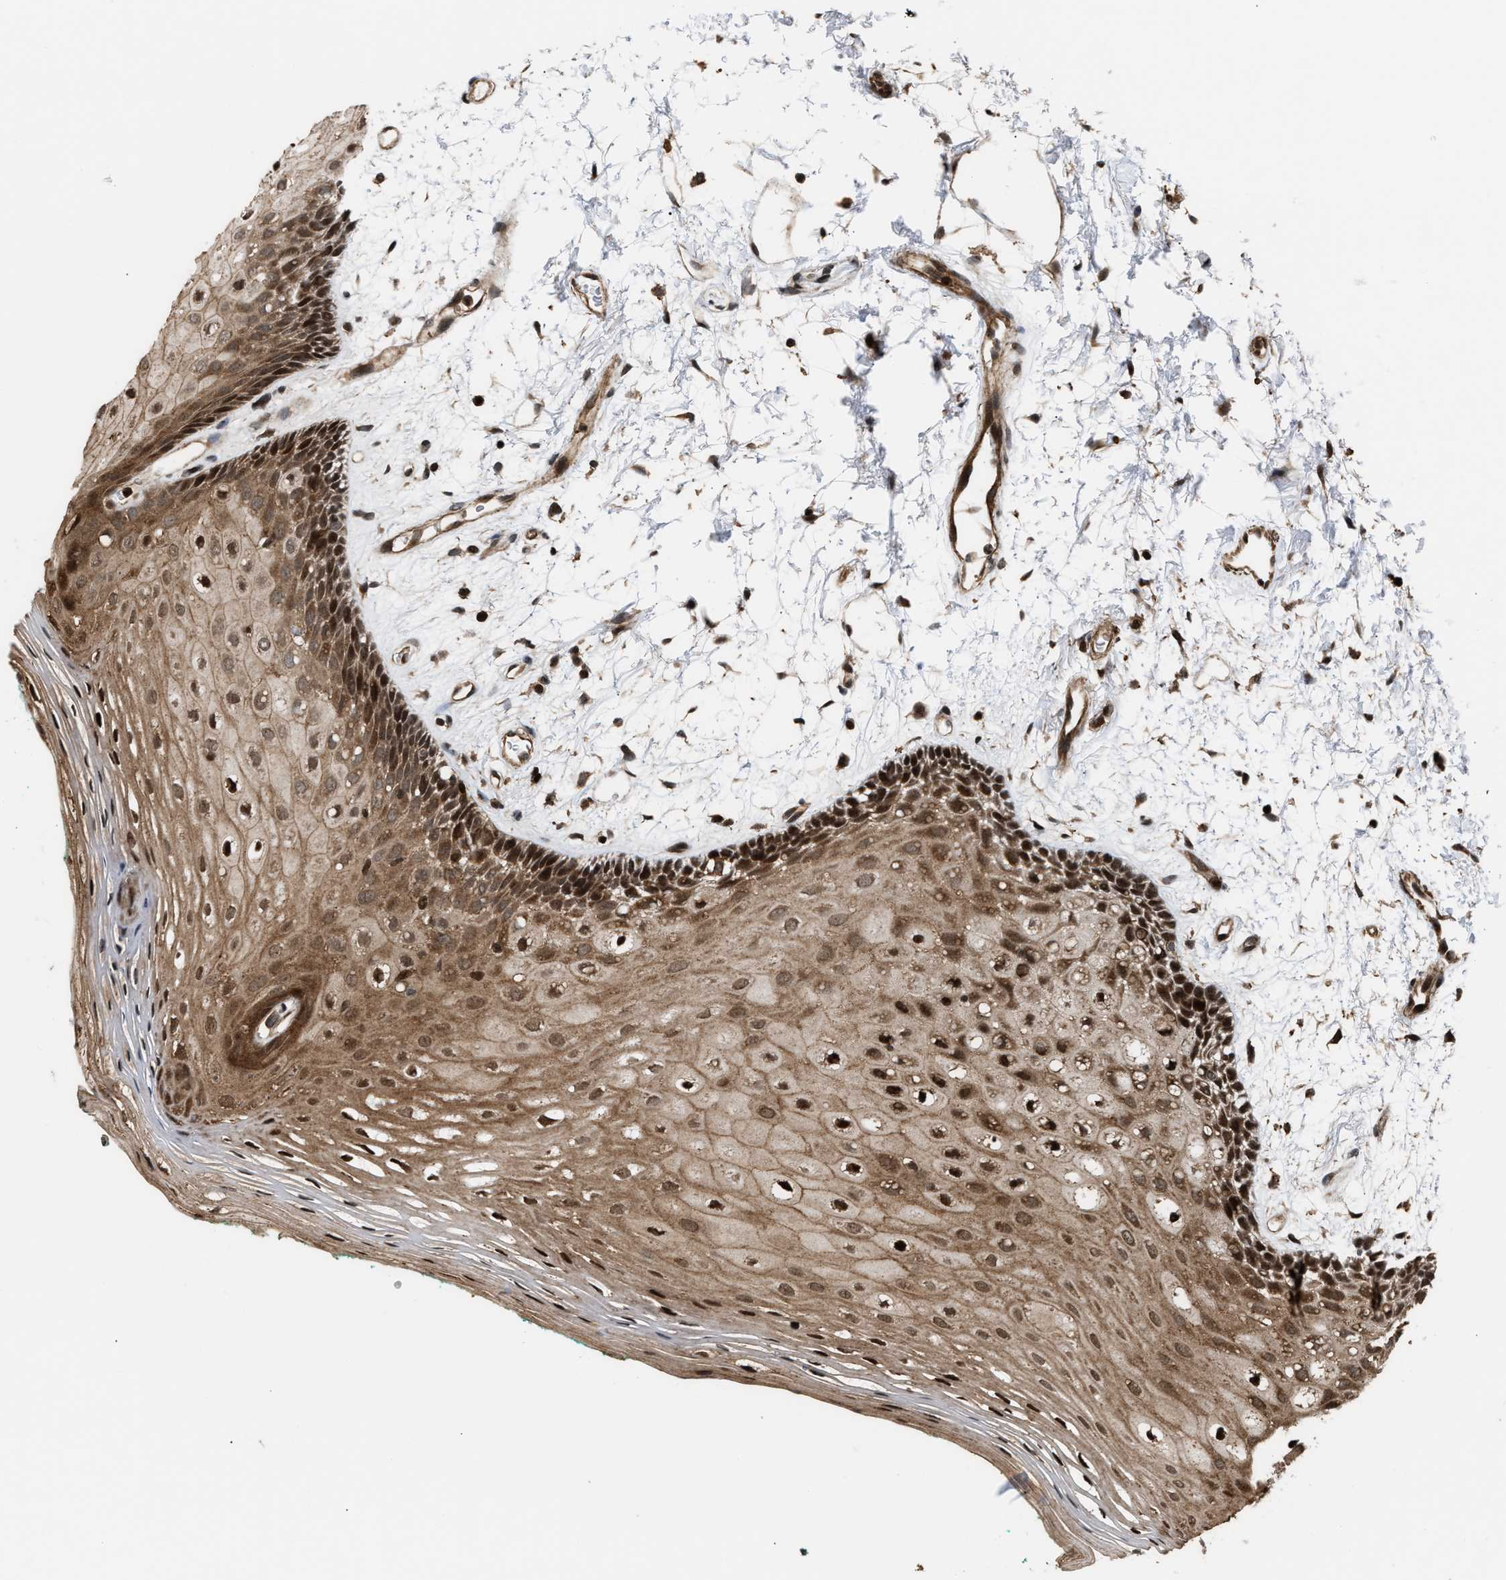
{"staining": {"intensity": "strong", "quantity": ">75%", "location": "cytoplasmic/membranous,nuclear"}, "tissue": "oral mucosa", "cell_type": "Squamous epithelial cells", "image_type": "normal", "snomed": [{"axis": "morphology", "description": "Normal tissue, NOS"}, {"axis": "topography", "description": "Skeletal muscle"}, {"axis": "topography", "description": "Oral tissue"}, {"axis": "topography", "description": "Peripheral nerve tissue"}], "caption": "Immunohistochemistry (IHC) (DAB) staining of normal oral mucosa reveals strong cytoplasmic/membranous,nuclear protein positivity in about >75% of squamous epithelial cells.", "gene": "STAU2", "patient": {"sex": "female", "age": 84}}